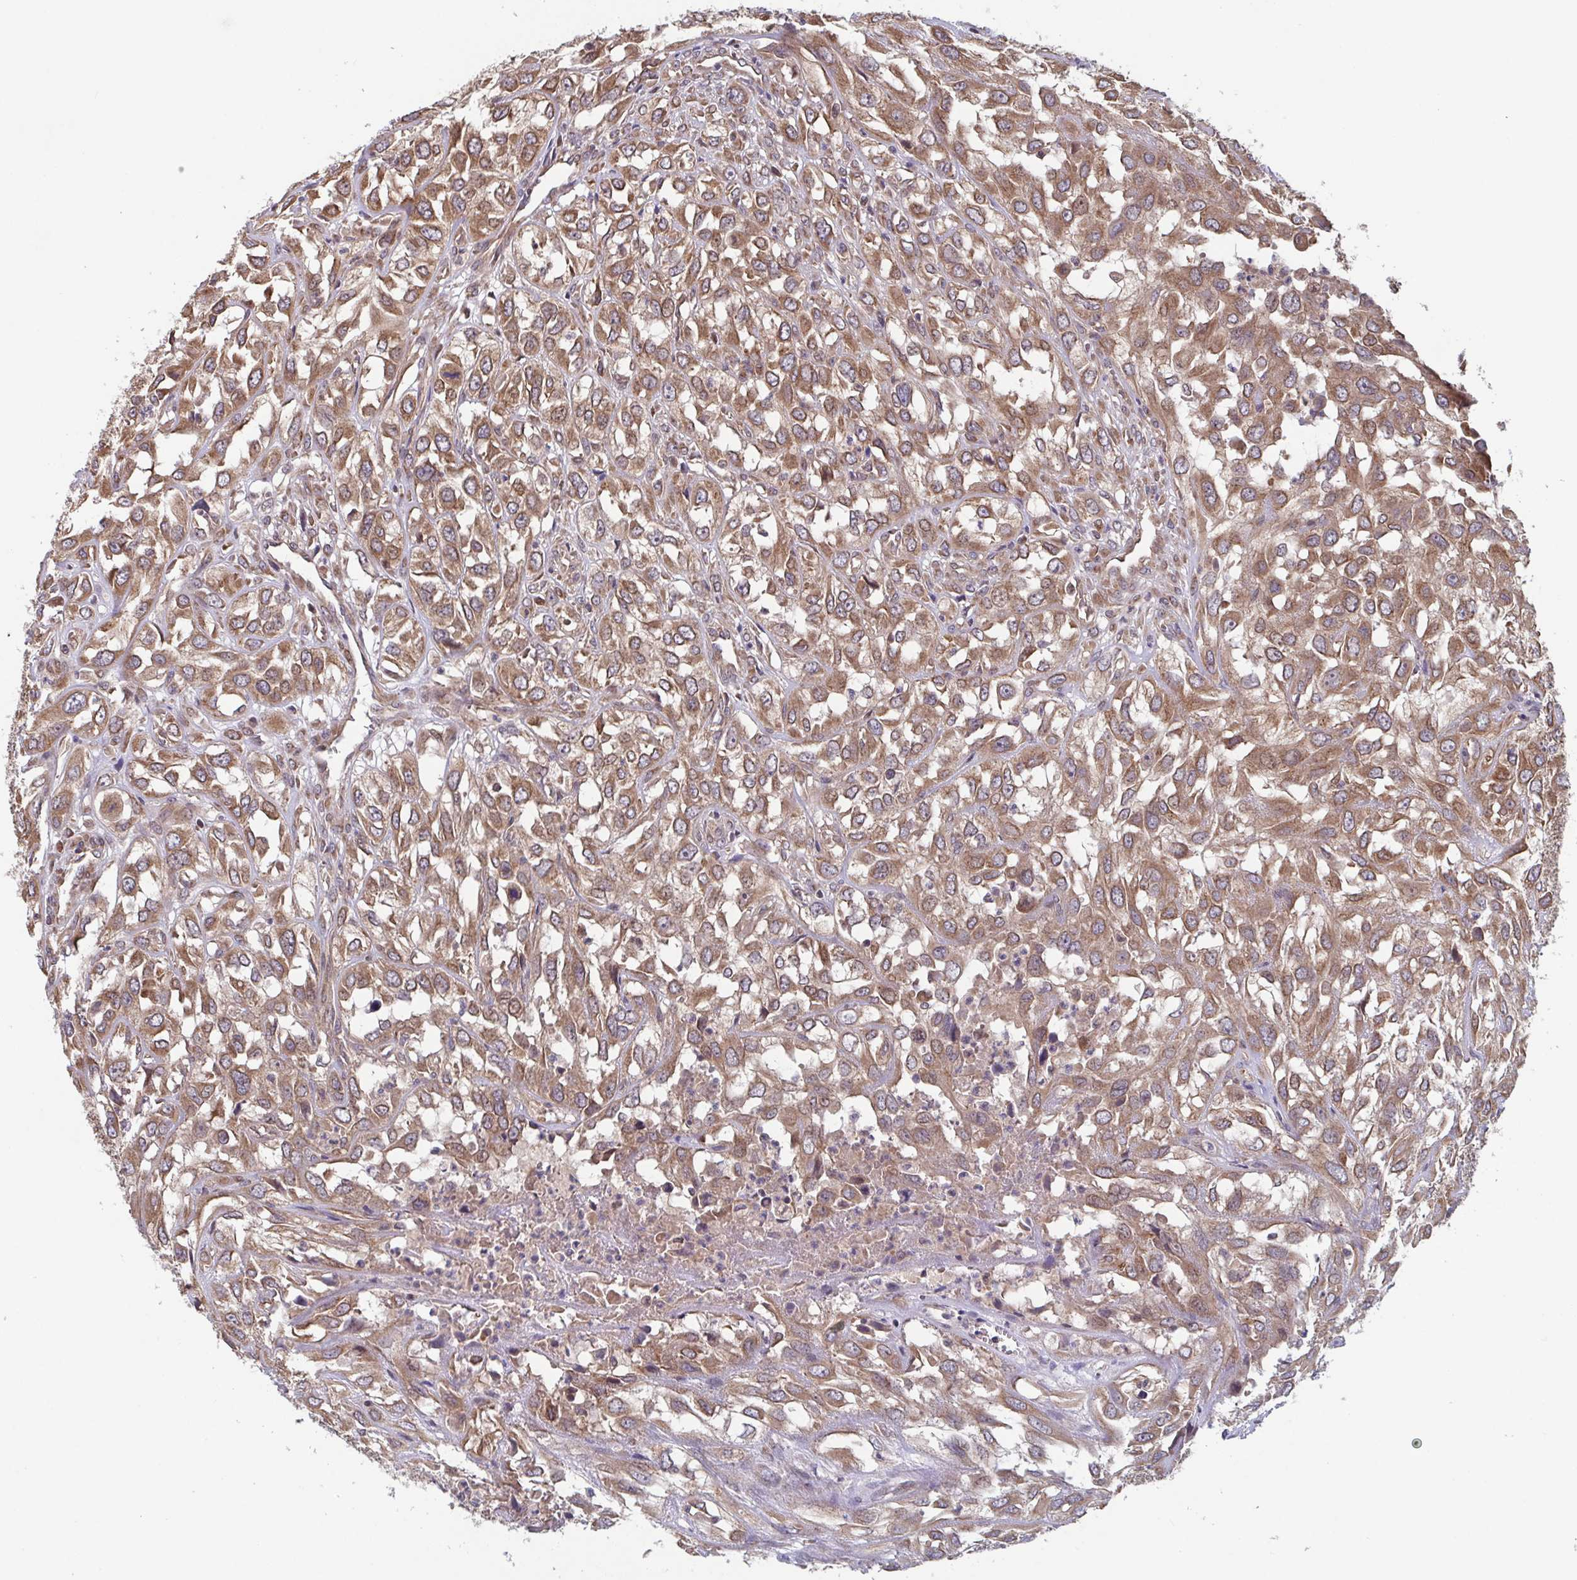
{"staining": {"intensity": "moderate", "quantity": ">75%", "location": "cytoplasmic/membranous"}, "tissue": "urothelial cancer", "cell_type": "Tumor cells", "image_type": "cancer", "snomed": [{"axis": "morphology", "description": "Urothelial carcinoma, High grade"}, {"axis": "topography", "description": "Urinary bladder"}], "caption": "High-grade urothelial carcinoma tissue demonstrates moderate cytoplasmic/membranous expression in about >75% of tumor cells, visualized by immunohistochemistry.", "gene": "COPB1", "patient": {"sex": "male", "age": 67}}